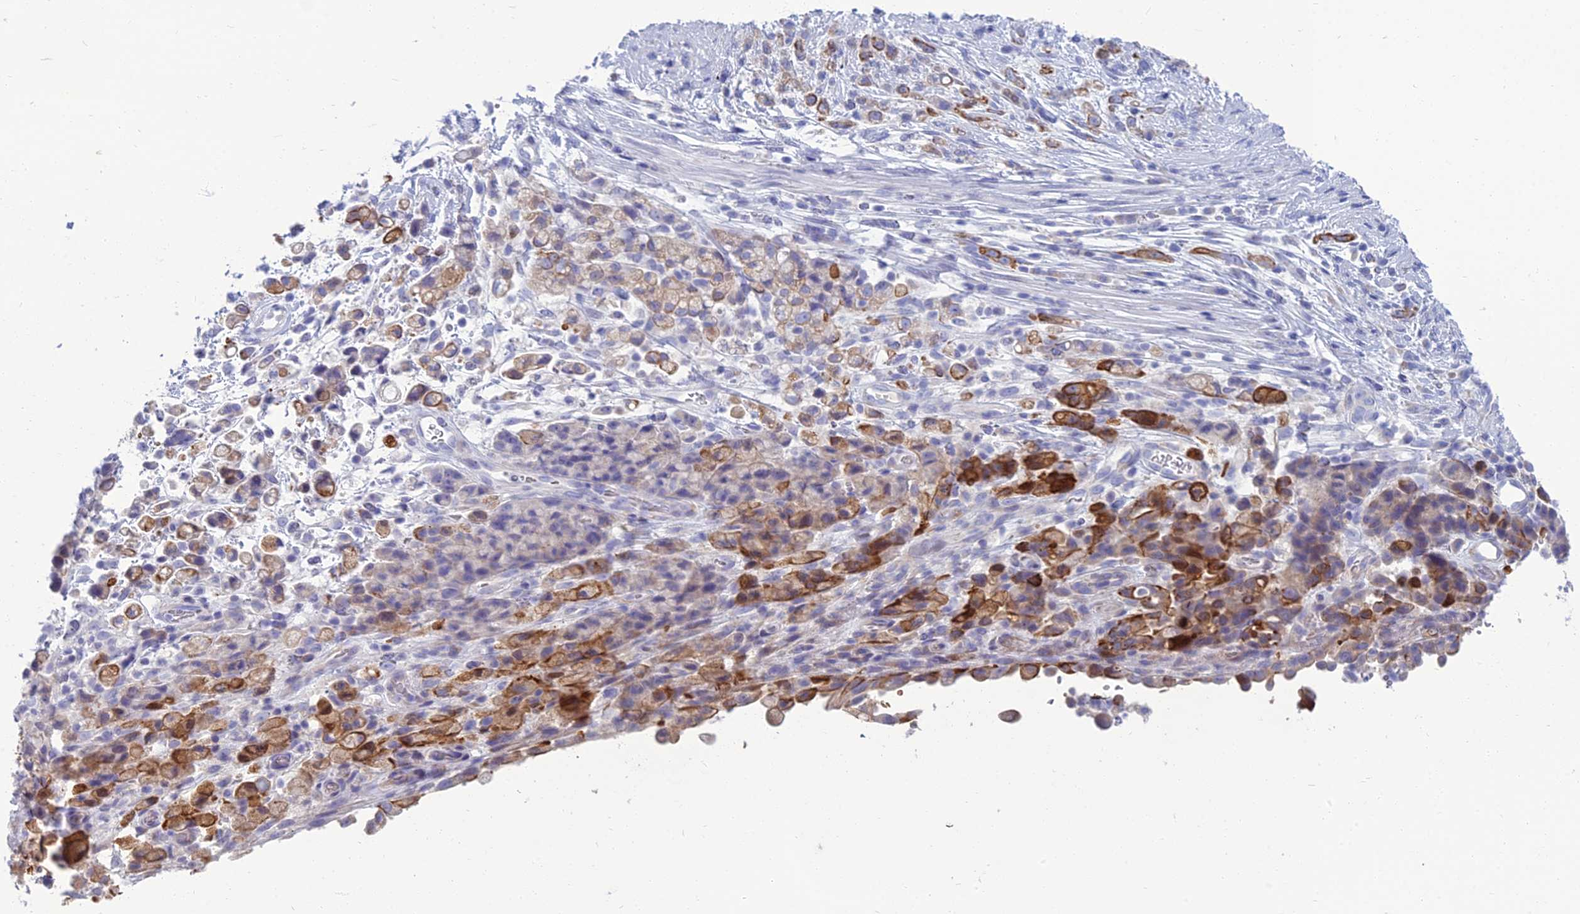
{"staining": {"intensity": "moderate", "quantity": ">75%", "location": "cytoplasmic/membranous"}, "tissue": "stomach cancer", "cell_type": "Tumor cells", "image_type": "cancer", "snomed": [{"axis": "morphology", "description": "Adenocarcinoma, NOS"}, {"axis": "topography", "description": "Stomach"}], "caption": "Protein staining of adenocarcinoma (stomach) tissue shows moderate cytoplasmic/membranous positivity in about >75% of tumor cells.", "gene": "SPTLC3", "patient": {"sex": "female", "age": 60}}